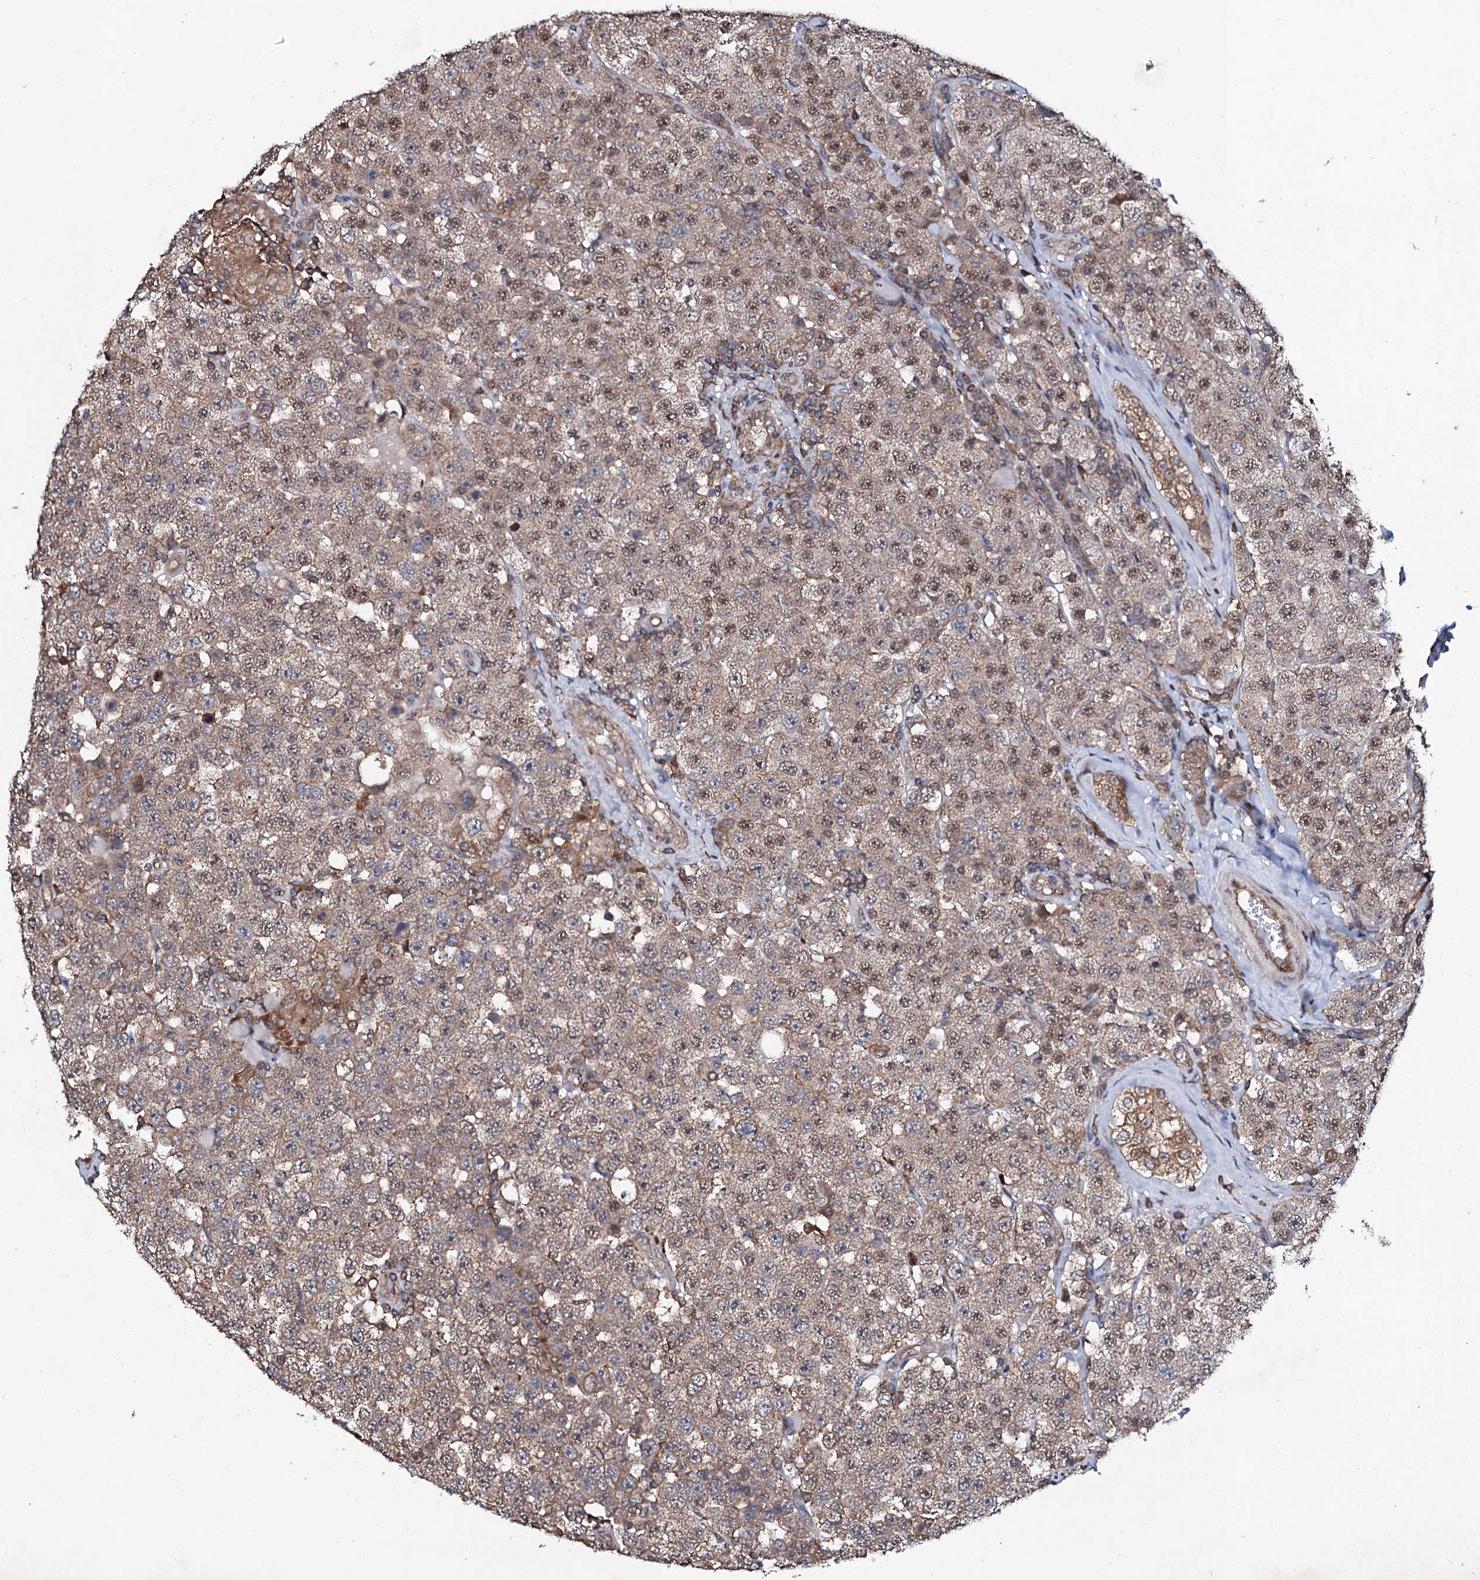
{"staining": {"intensity": "weak", "quantity": ">75%", "location": "cytoplasmic/membranous,nuclear"}, "tissue": "testis cancer", "cell_type": "Tumor cells", "image_type": "cancer", "snomed": [{"axis": "morphology", "description": "Seminoma, NOS"}, {"axis": "topography", "description": "Testis"}], "caption": "A histopathology image showing weak cytoplasmic/membranous and nuclear staining in about >75% of tumor cells in testis seminoma, as visualized by brown immunohistochemical staining.", "gene": "COG6", "patient": {"sex": "male", "age": 28}}